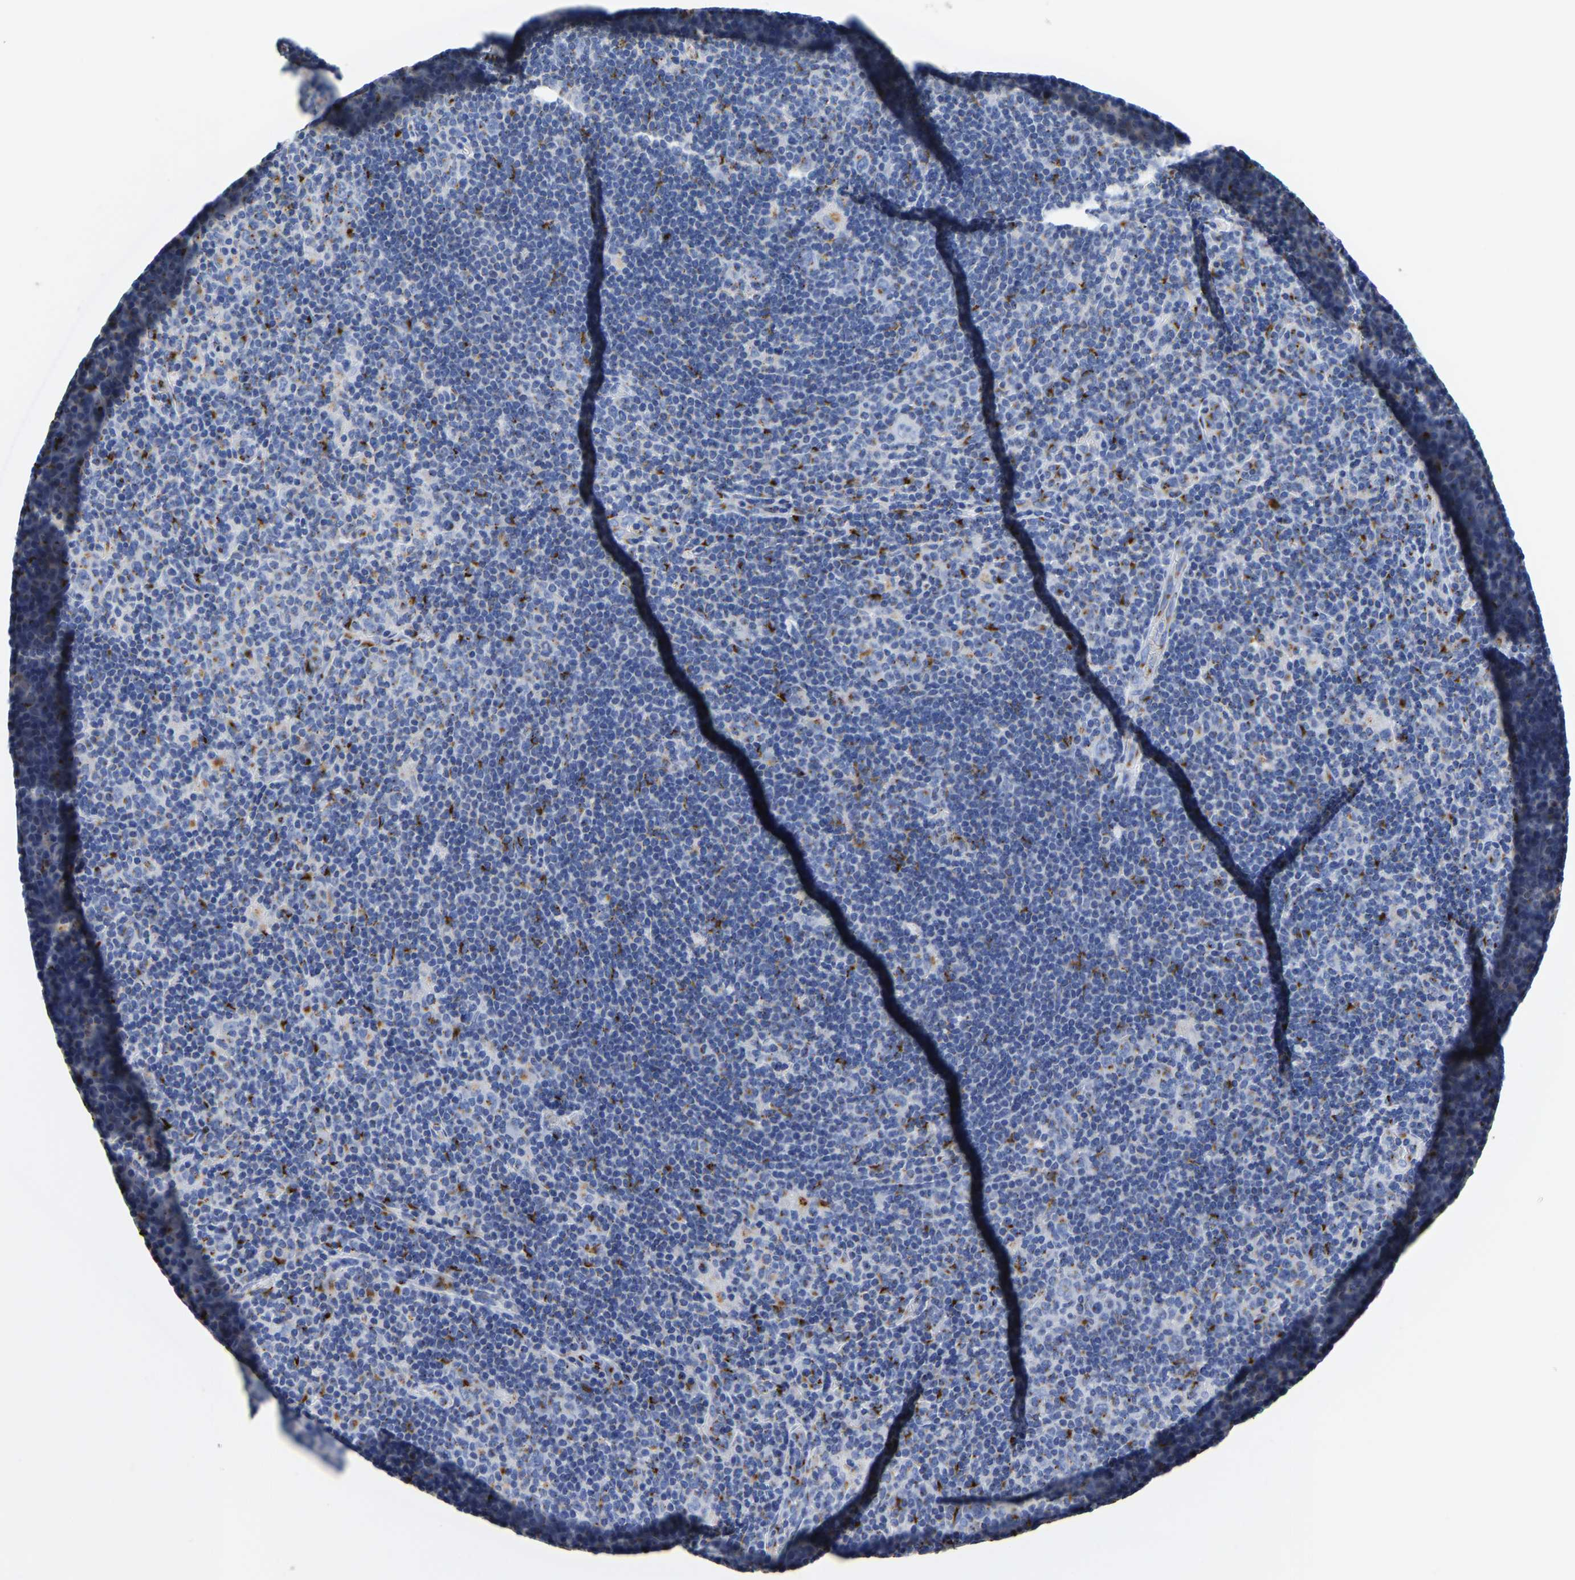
{"staining": {"intensity": "moderate", "quantity": "<25%", "location": "cytoplasmic/membranous"}, "tissue": "lymphoma", "cell_type": "Tumor cells", "image_type": "cancer", "snomed": [{"axis": "morphology", "description": "Hodgkin's disease, NOS"}, {"axis": "topography", "description": "Lymph node"}], "caption": "Immunohistochemistry (IHC) (DAB) staining of human Hodgkin's disease exhibits moderate cytoplasmic/membranous protein positivity in about <25% of tumor cells.", "gene": "TMEM87A", "patient": {"sex": "female", "age": 57}}